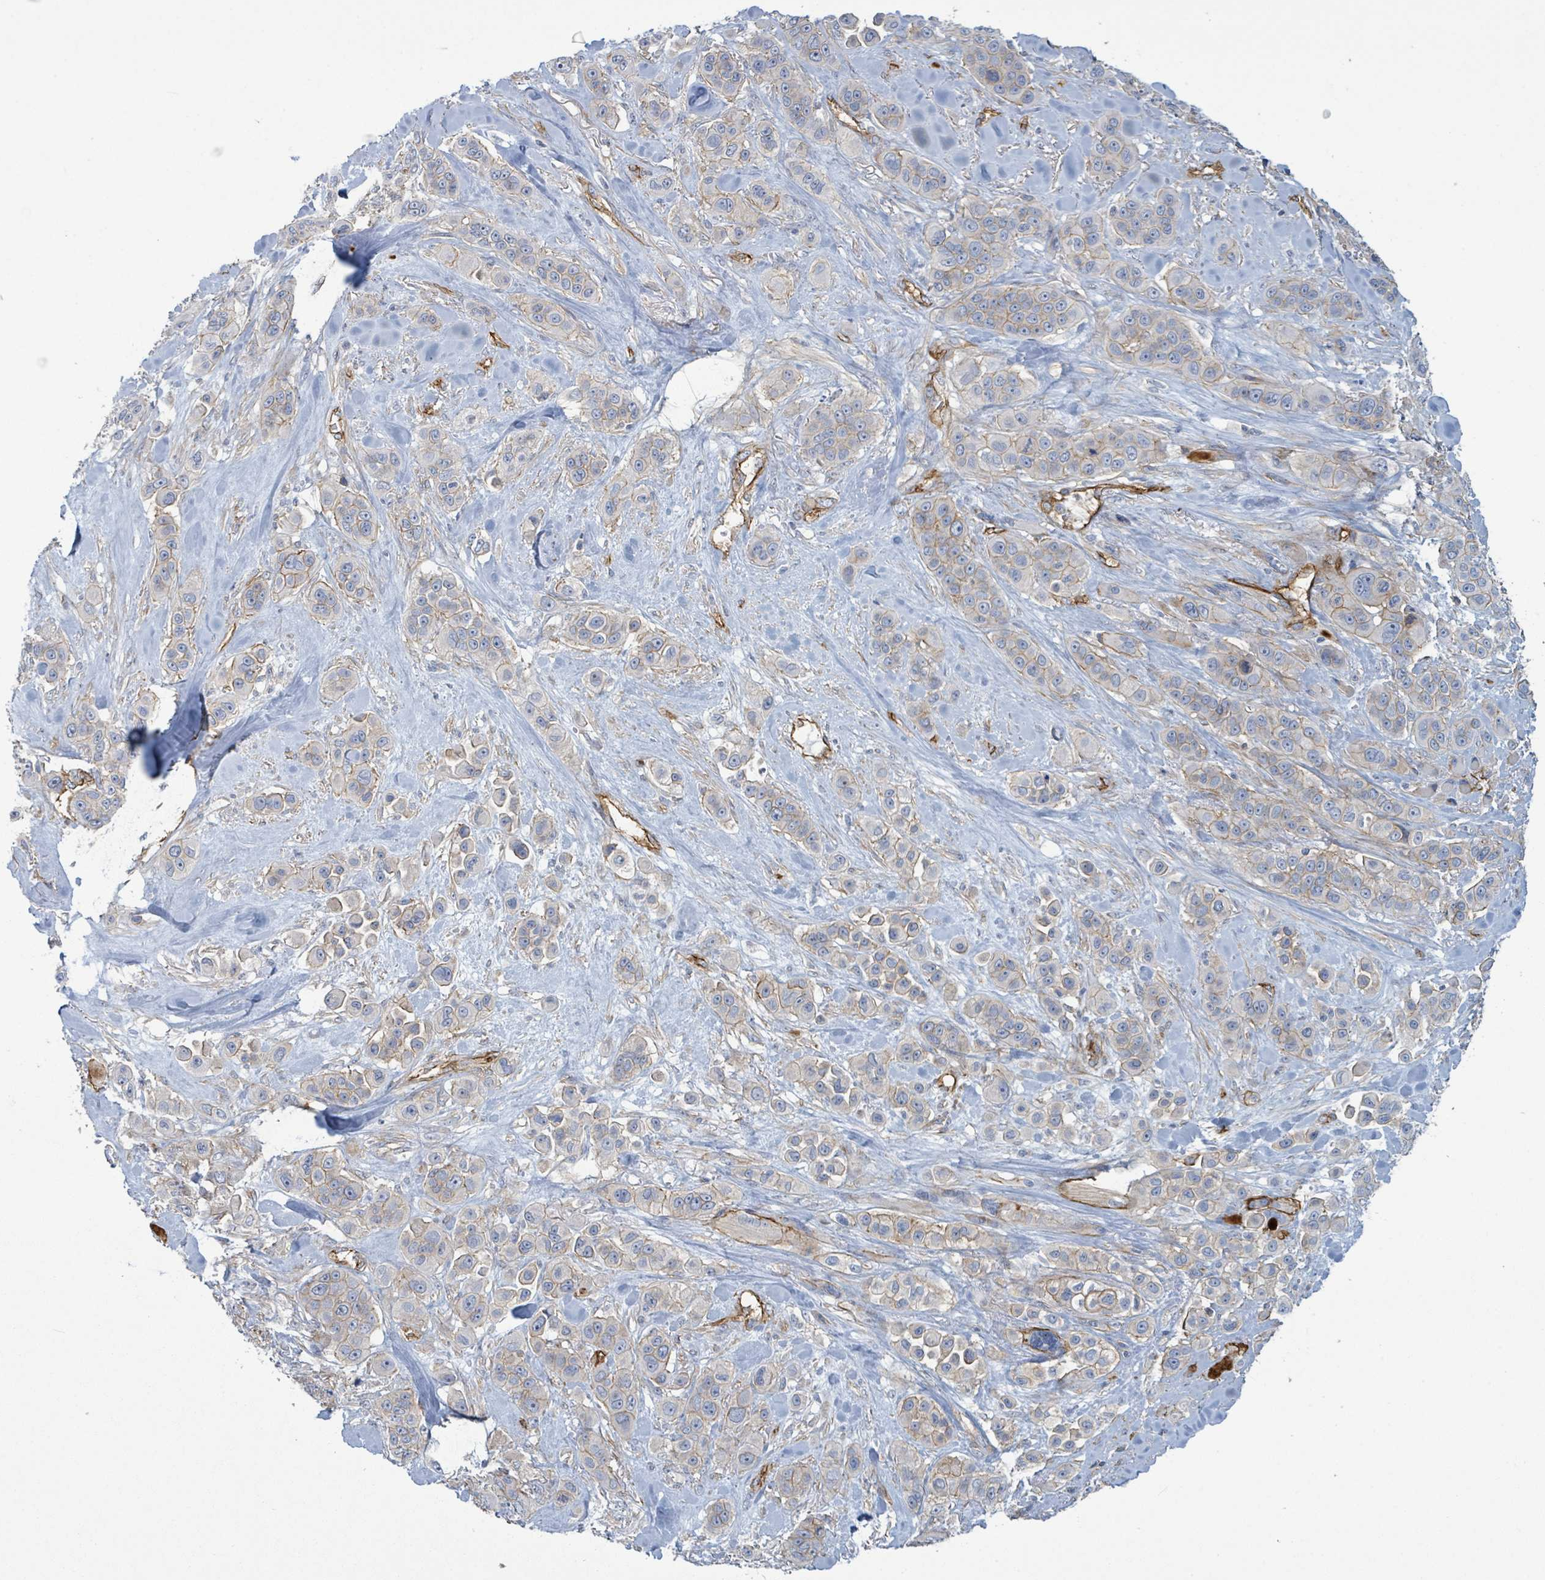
{"staining": {"intensity": "weak", "quantity": "<25%", "location": "cytoplasmic/membranous"}, "tissue": "skin cancer", "cell_type": "Tumor cells", "image_type": "cancer", "snomed": [{"axis": "morphology", "description": "Squamous cell carcinoma, NOS"}, {"axis": "topography", "description": "Skin"}], "caption": "Tumor cells show no significant staining in skin cancer (squamous cell carcinoma).", "gene": "LDOC1", "patient": {"sex": "male", "age": 67}}